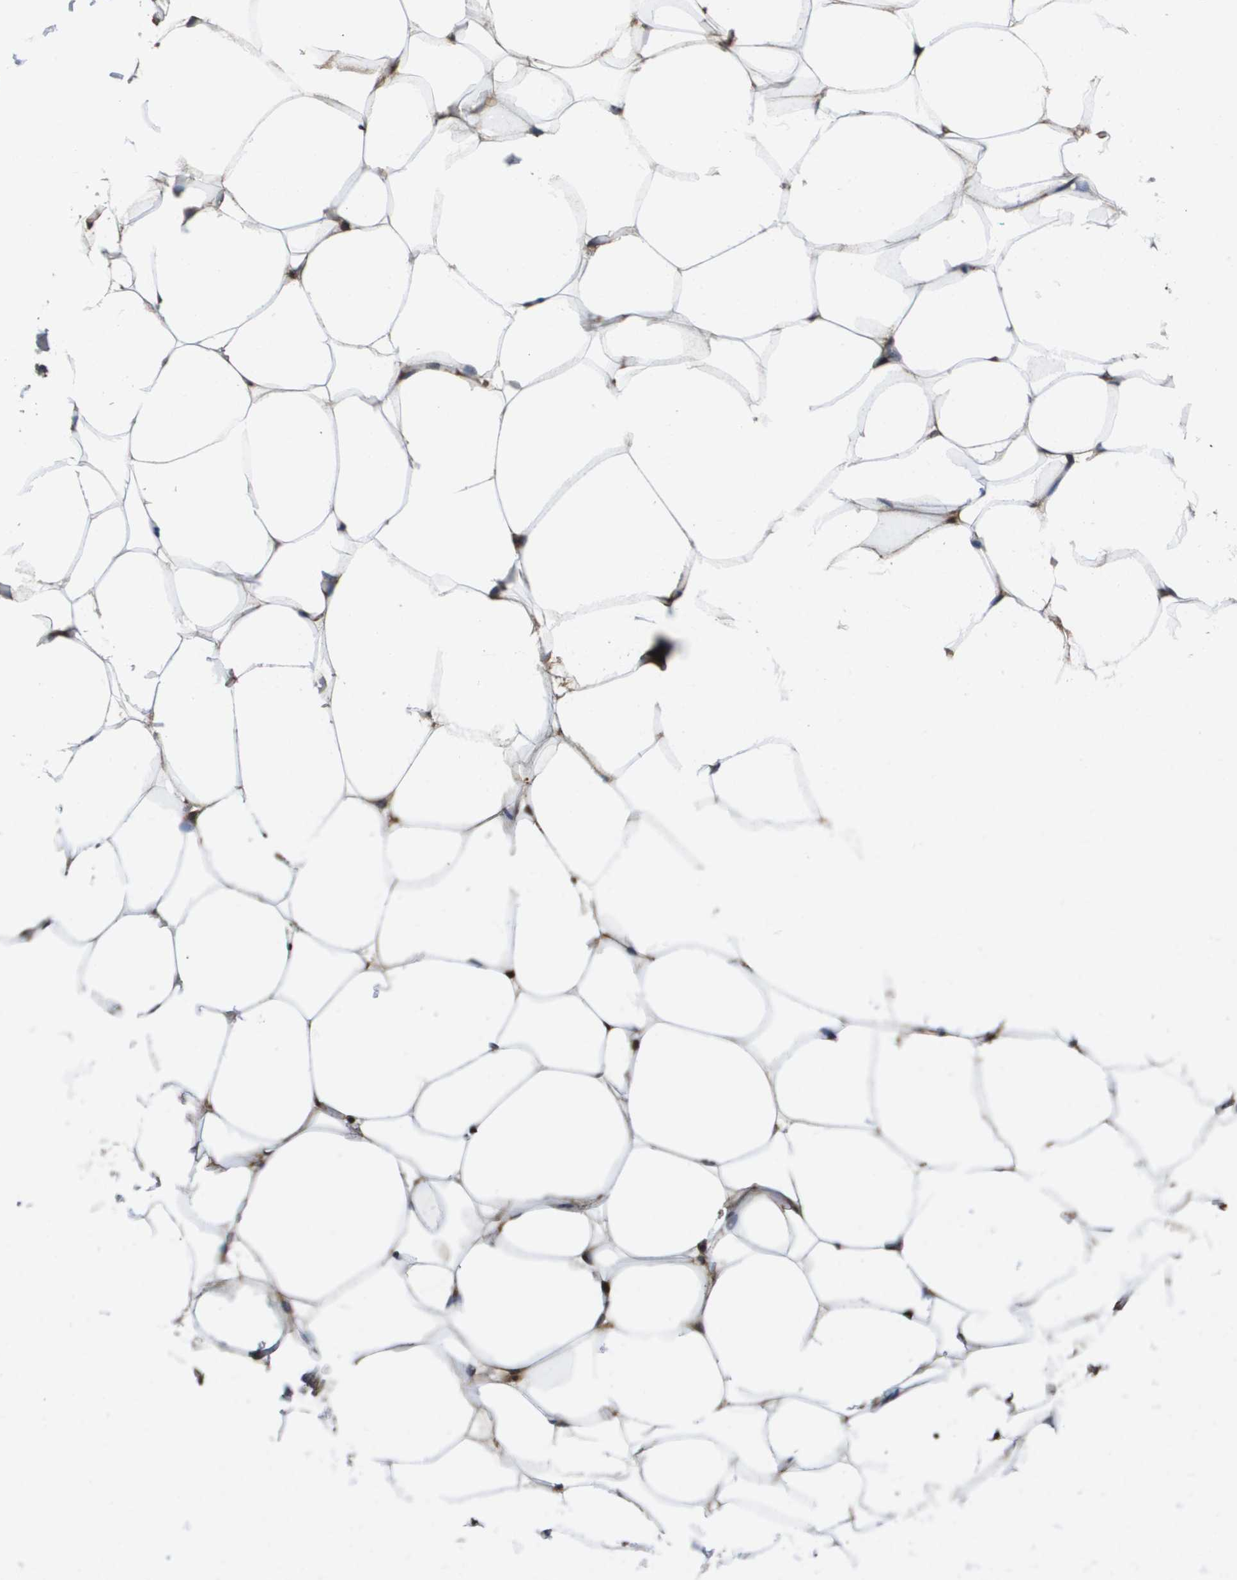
{"staining": {"intensity": "moderate", "quantity": ">75%", "location": "cytoplasmic/membranous"}, "tissue": "adipose tissue", "cell_type": "Adipocytes", "image_type": "normal", "snomed": [{"axis": "morphology", "description": "Normal tissue, NOS"}, {"axis": "topography", "description": "Breast"}, {"axis": "topography", "description": "Adipose tissue"}], "caption": "Human adipose tissue stained for a protein (brown) shows moderate cytoplasmic/membranous positive positivity in approximately >75% of adipocytes.", "gene": "SERPINC1", "patient": {"sex": "female", "age": 25}}